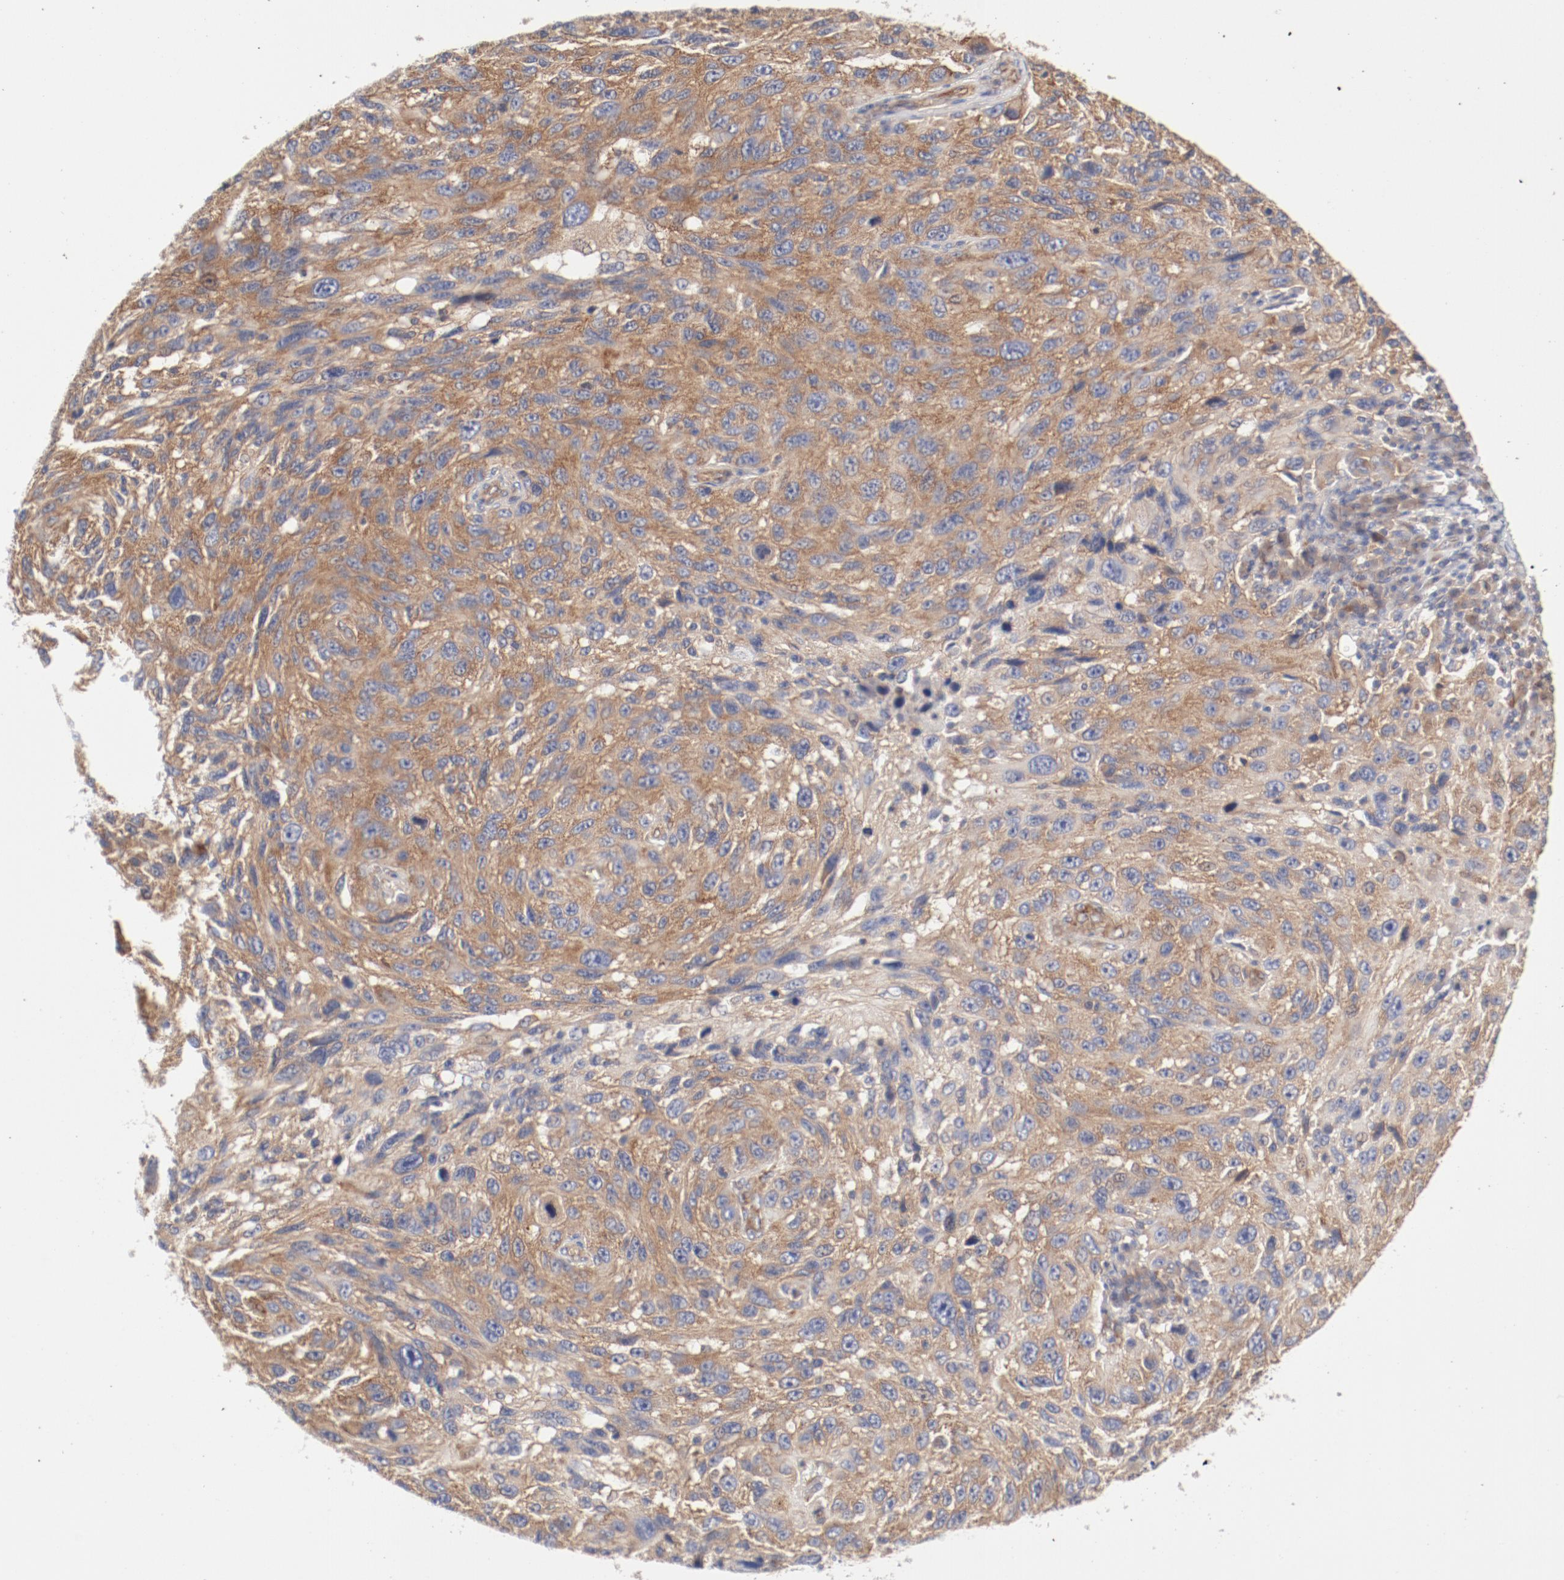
{"staining": {"intensity": "moderate", "quantity": ">75%", "location": "cytoplasmic/membranous"}, "tissue": "melanoma", "cell_type": "Tumor cells", "image_type": "cancer", "snomed": [{"axis": "morphology", "description": "Malignant melanoma, NOS"}, {"axis": "topography", "description": "Skin"}], "caption": "This photomicrograph demonstrates IHC staining of human malignant melanoma, with medium moderate cytoplasmic/membranous expression in approximately >75% of tumor cells.", "gene": "AP2A1", "patient": {"sex": "male", "age": 53}}